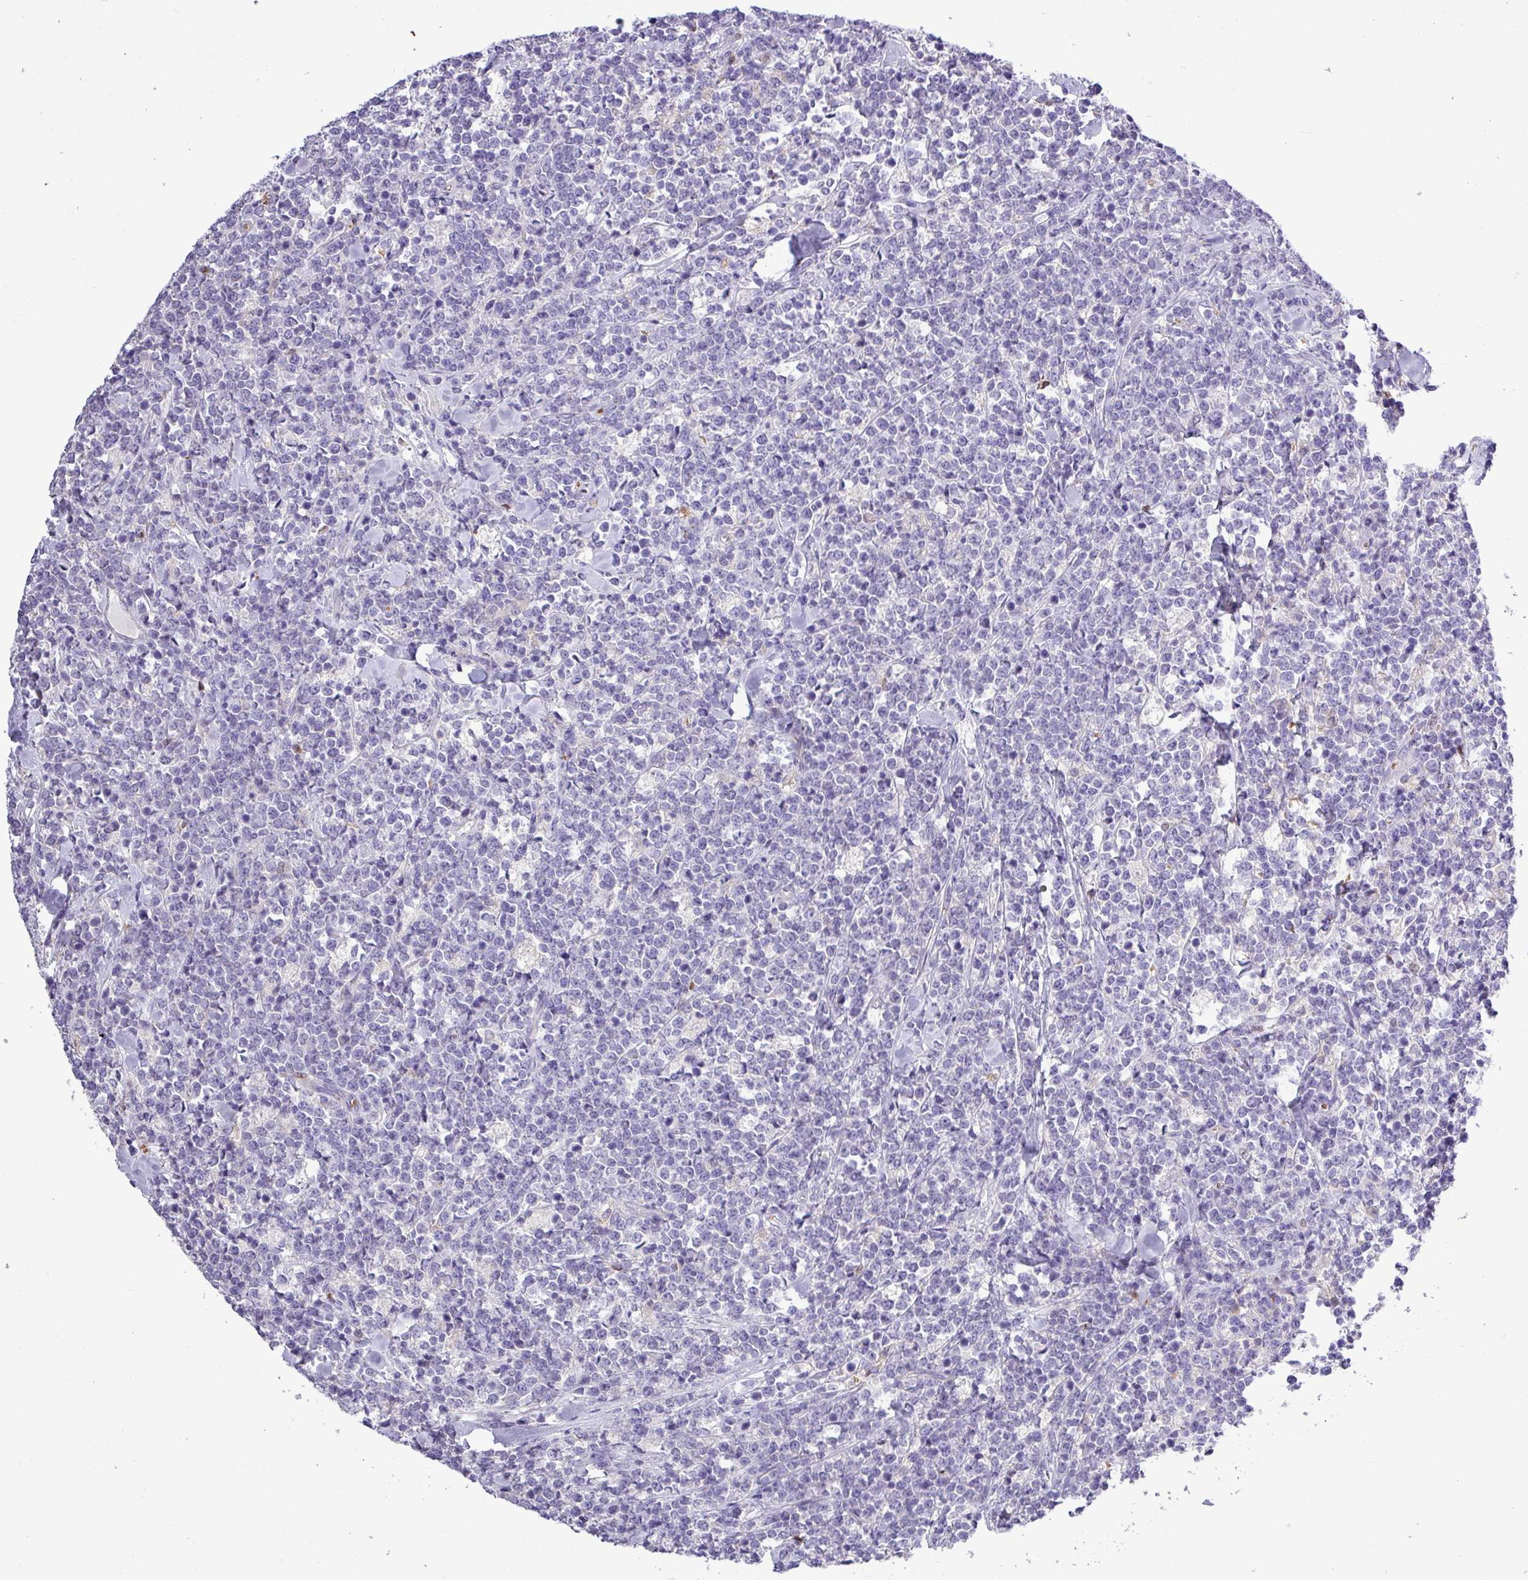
{"staining": {"intensity": "negative", "quantity": "none", "location": "none"}, "tissue": "lymphoma", "cell_type": "Tumor cells", "image_type": "cancer", "snomed": [{"axis": "morphology", "description": "Malignant lymphoma, non-Hodgkin's type, High grade"}, {"axis": "topography", "description": "Small intestine"}, {"axis": "topography", "description": "Colon"}], "caption": "This is a photomicrograph of IHC staining of lymphoma, which shows no expression in tumor cells.", "gene": "MGAT4B", "patient": {"sex": "male", "age": 8}}